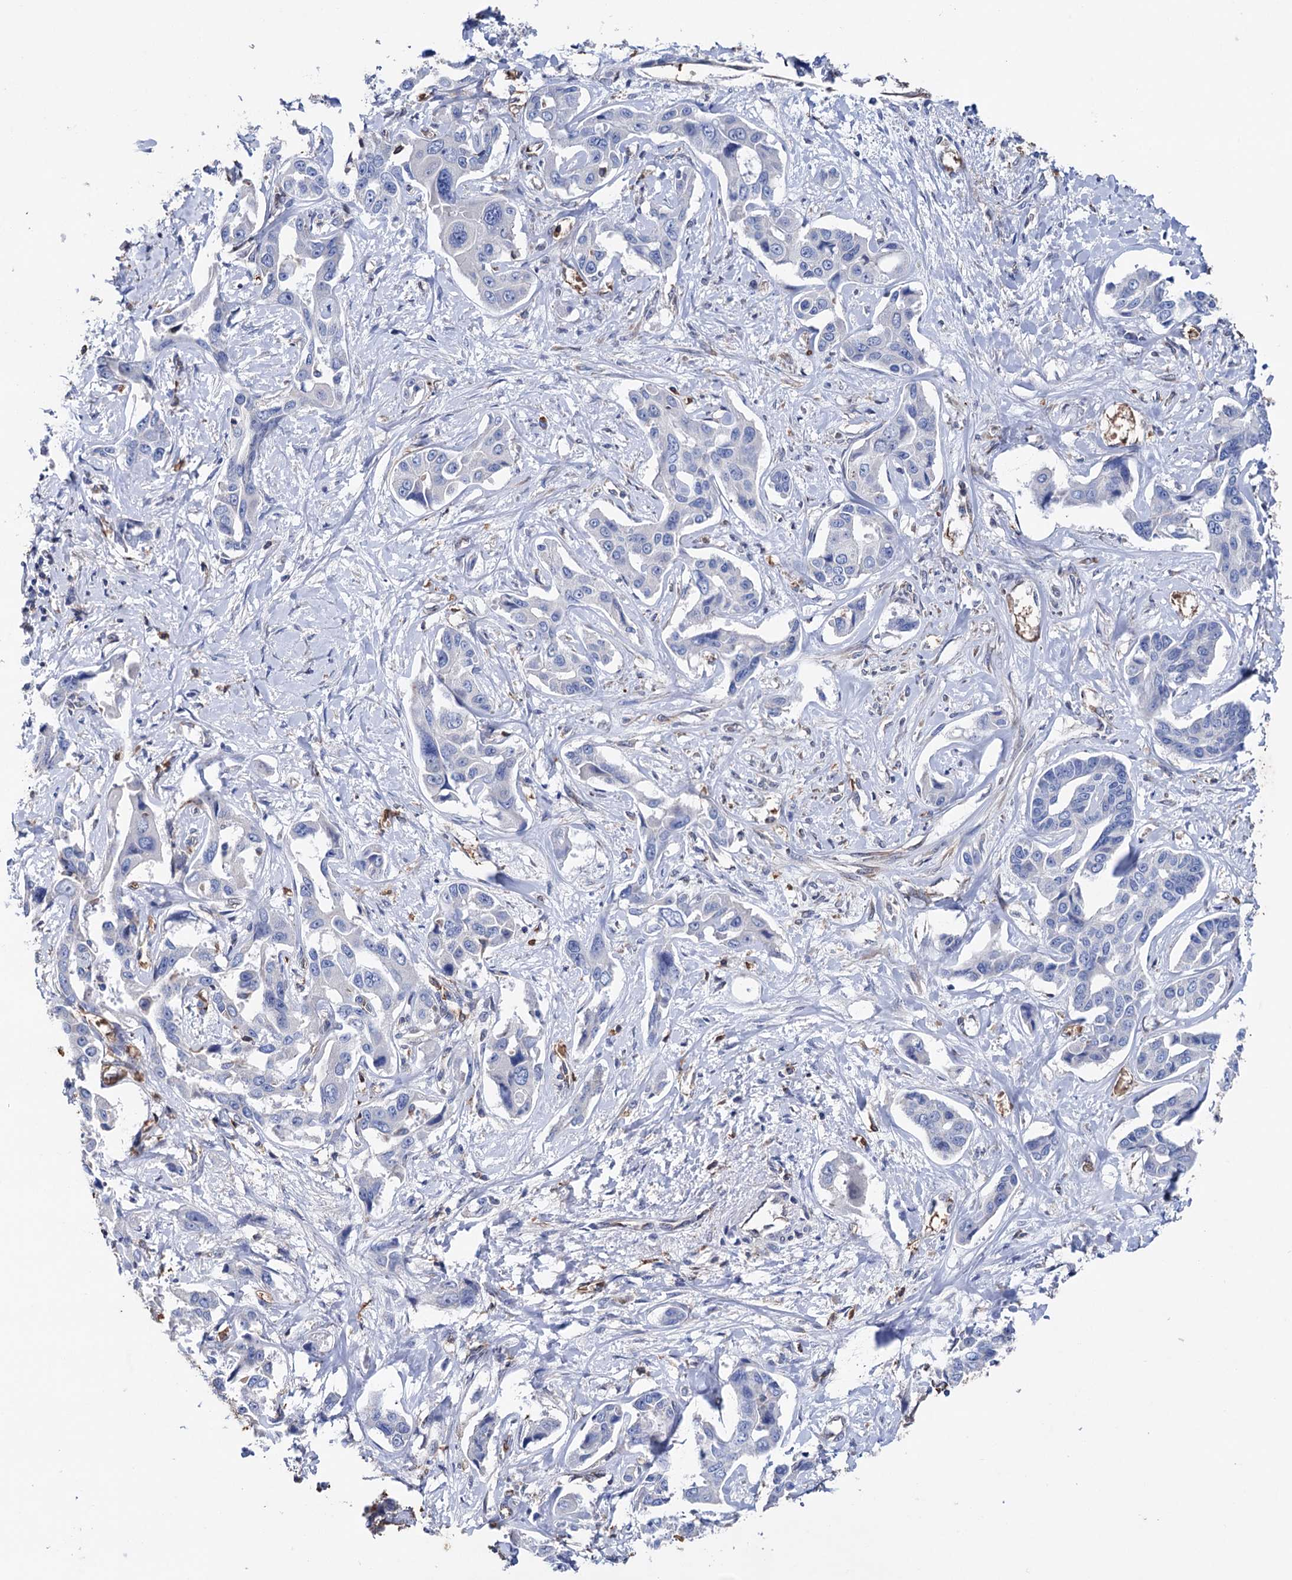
{"staining": {"intensity": "negative", "quantity": "none", "location": "none"}, "tissue": "liver cancer", "cell_type": "Tumor cells", "image_type": "cancer", "snomed": [{"axis": "morphology", "description": "Cholangiocarcinoma"}, {"axis": "topography", "description": "Liver"}], "caption": "DAB (3,3'-diaminobenzidine) immunohistochemical staining of liver cancer exhibits no significant positivity in tumor cells.", "gene": "STING1", "patient": {"sex": "male", "age": 59}}